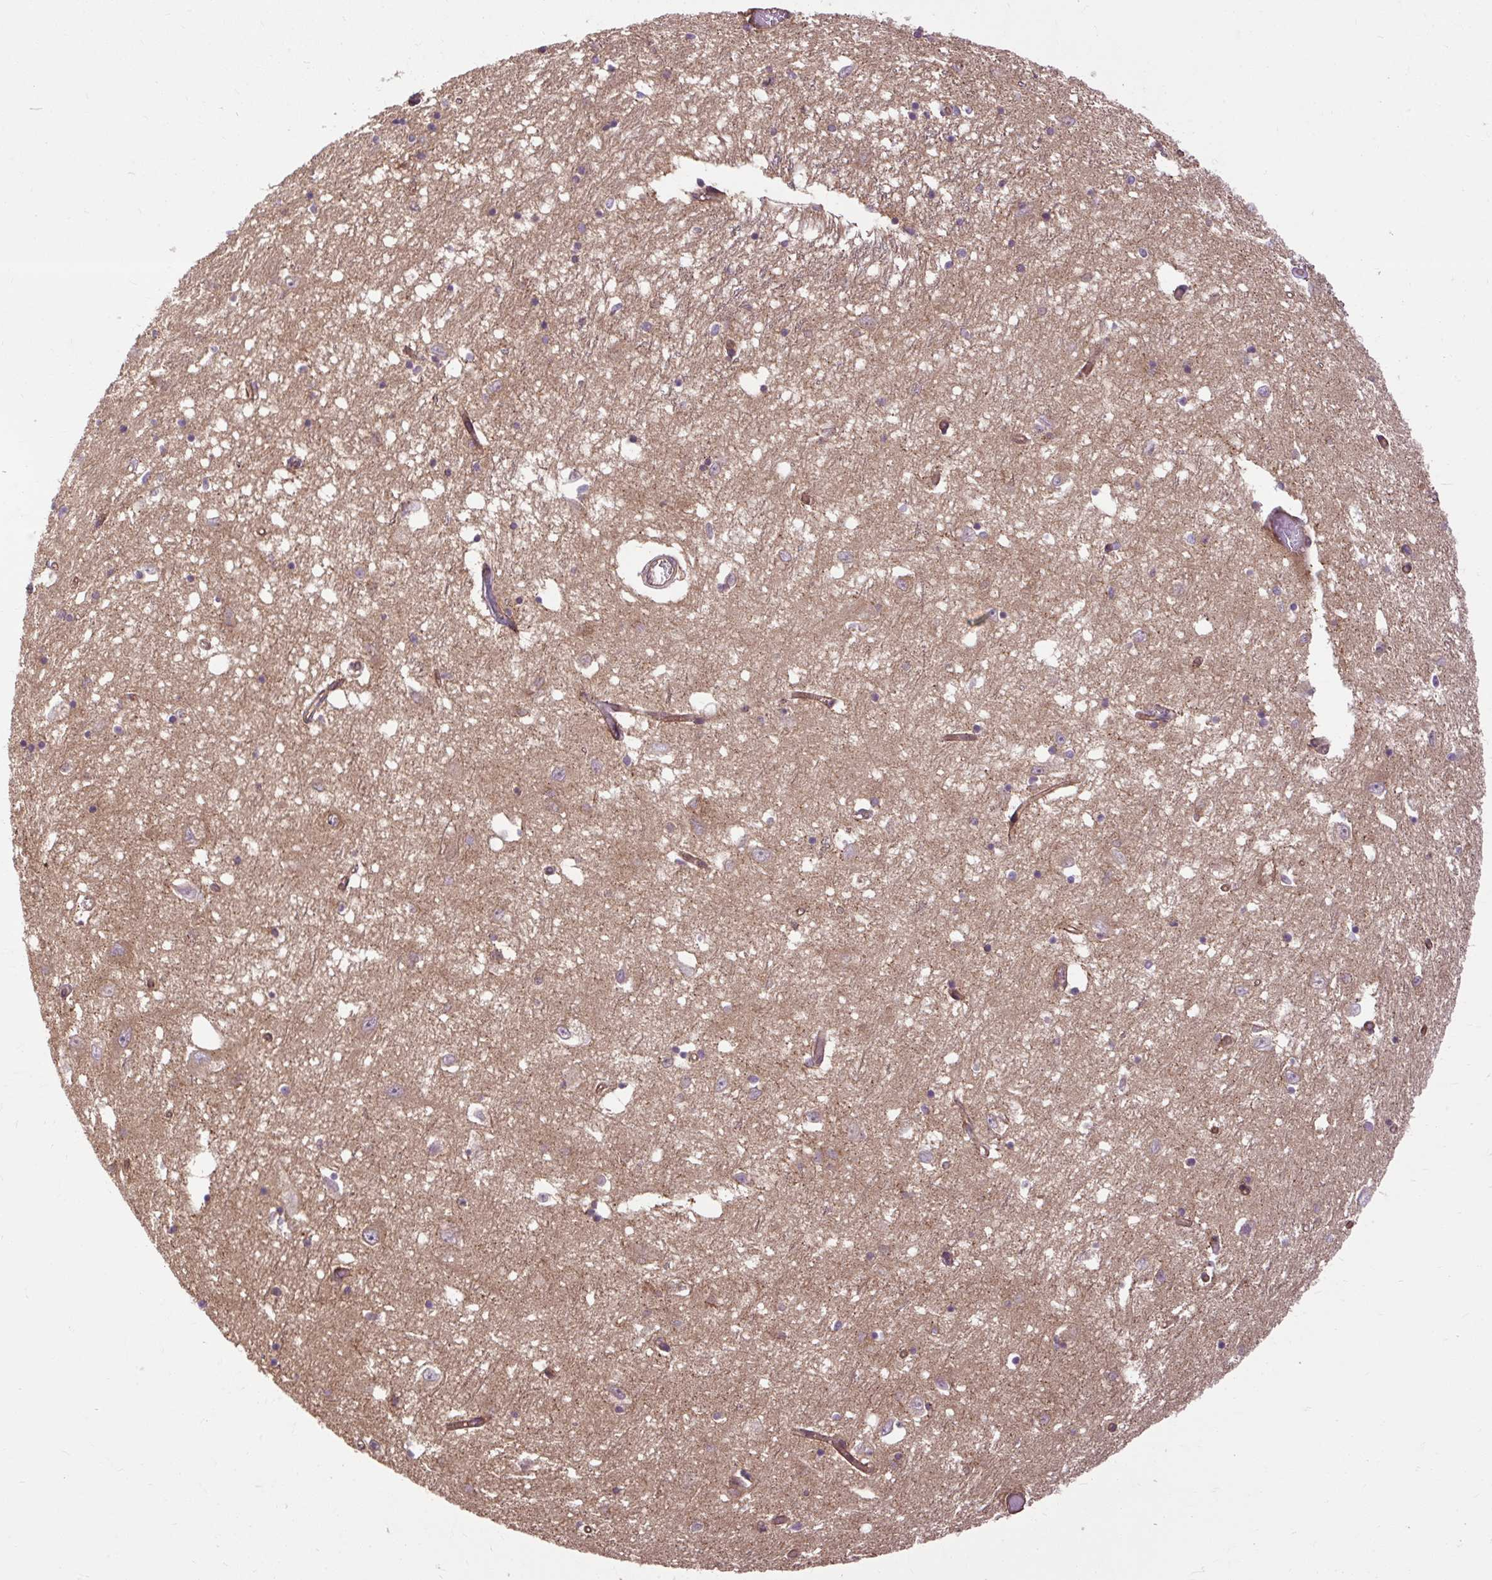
{"staining": {"intensity": "negative", "quantity": "none", "location": "none"}, "tissue": "caudate", "cell_type": "Glial cells", "image_type": "normal", "snomed": [{"axis": "morphology", "description": "Normal tissue, NOS"}, {"axis": "topography", "description": "Lateral ventricle wall"}], "caption": "Glial cells are negative for brown protein staining in unremarkable caudate. (DAB (3,3'-diaminobenzidine) immunohistochemistry (IHC), high magnification).", "gene": "CCDC93", "patient": {"sex": "male", "age": 70}}